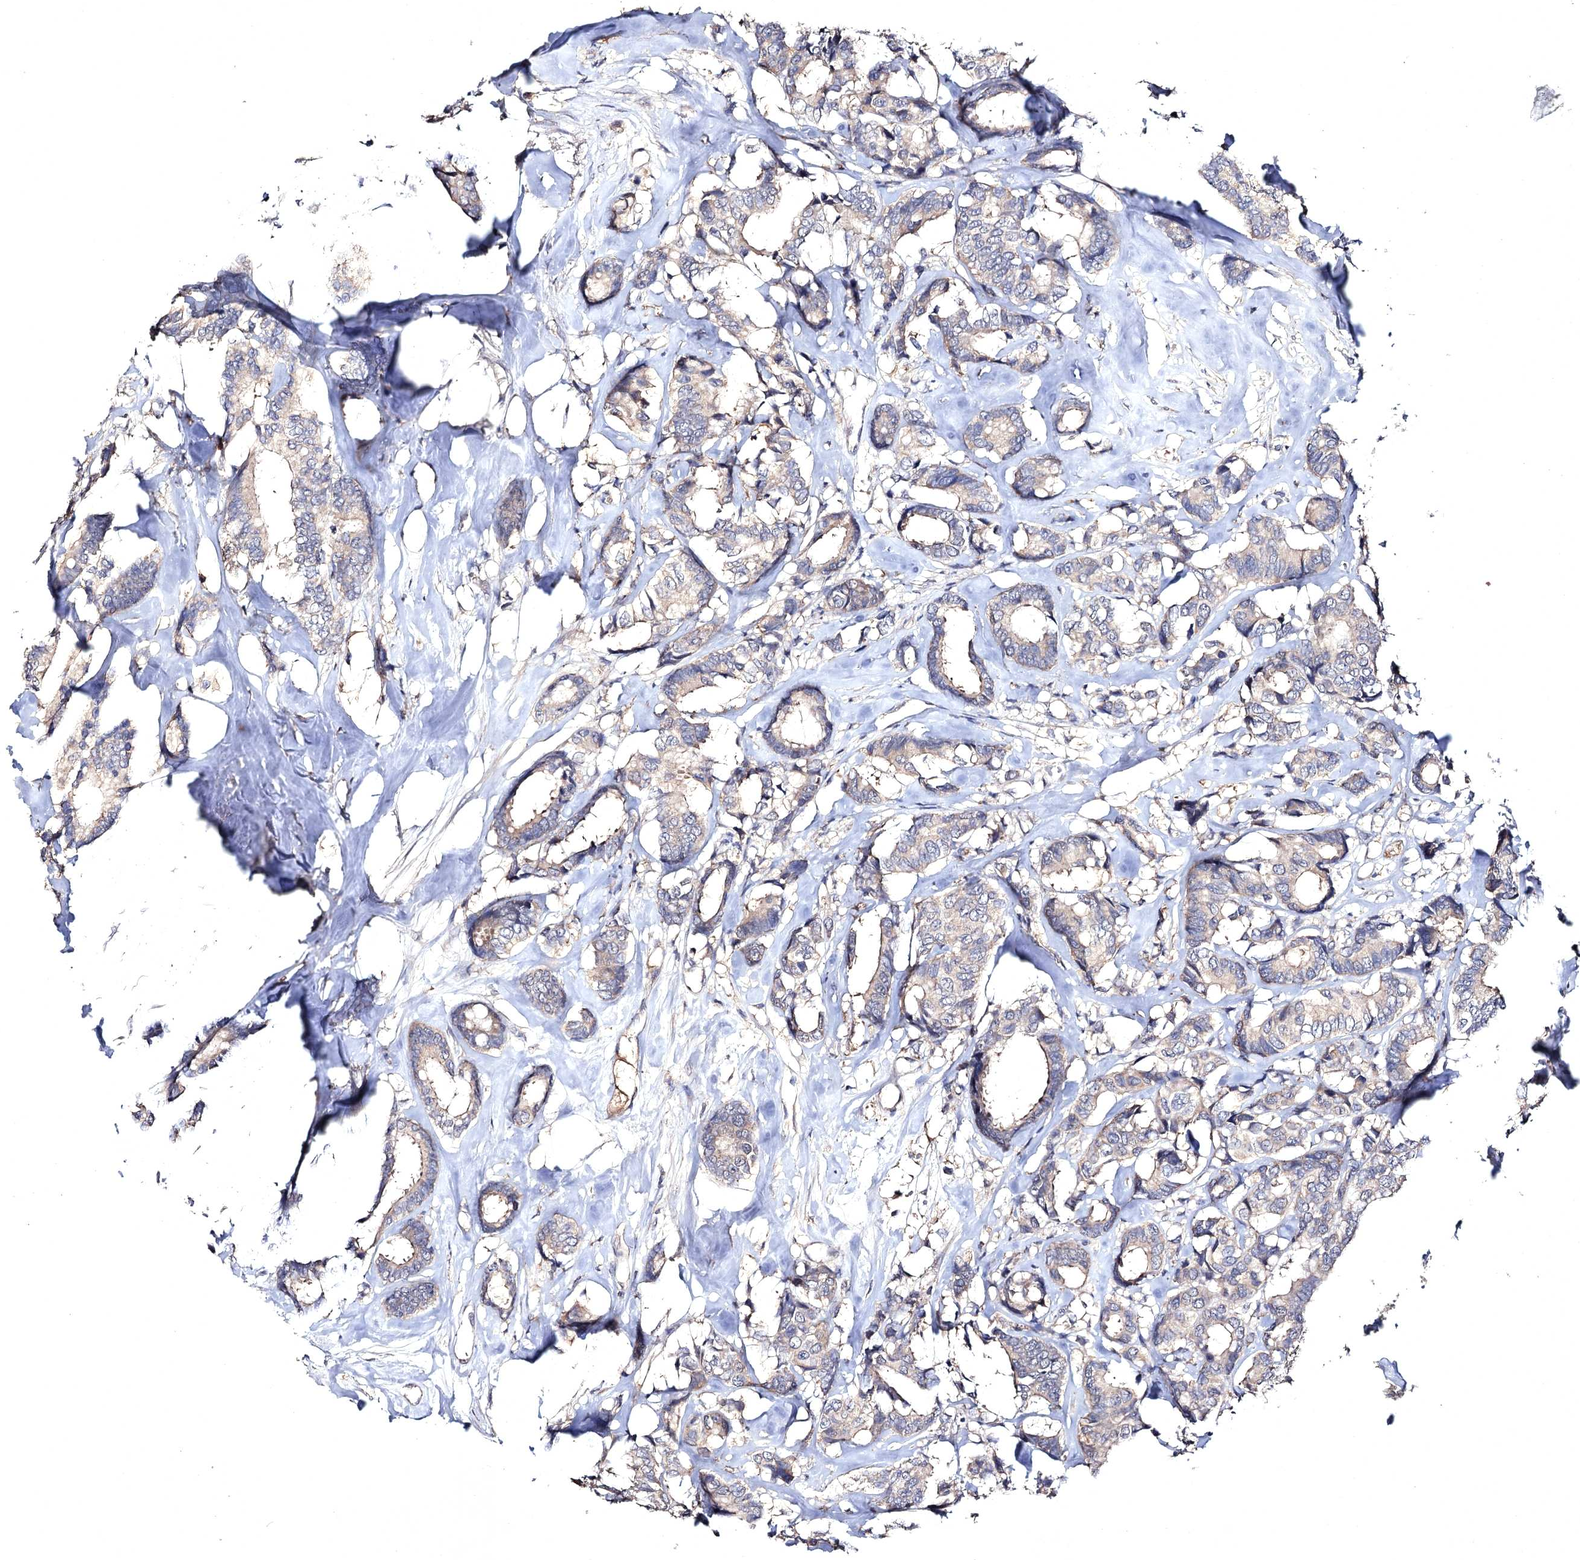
{"staining": {"intensity": "weak", "quantity": "<25%", "location": "cytoplasmic/membranous"}, "tissue": "breast cancer", "cell_type": "Tumor cells", "image_type": "cancer", "snomed": [{"axis": "morphology", "description": "Duct carcinoma"}, {"axis": "topography", "description": "Breast"}], "caption": "Immunohistochemistry micrograph of neoplastic tissue: breast cancer (infiltrating ductal carcinoma) stained with DAB (3,3'-diaminobenzidine) displays no significant protein staining in tumor cells. (Stains: DAB IHC with hematoxylin counter stain, Microscopy: brightfield microscopy at high magnification).", "gene": "SEMA4G", "patient": {"sex": "female", "age": 87}}